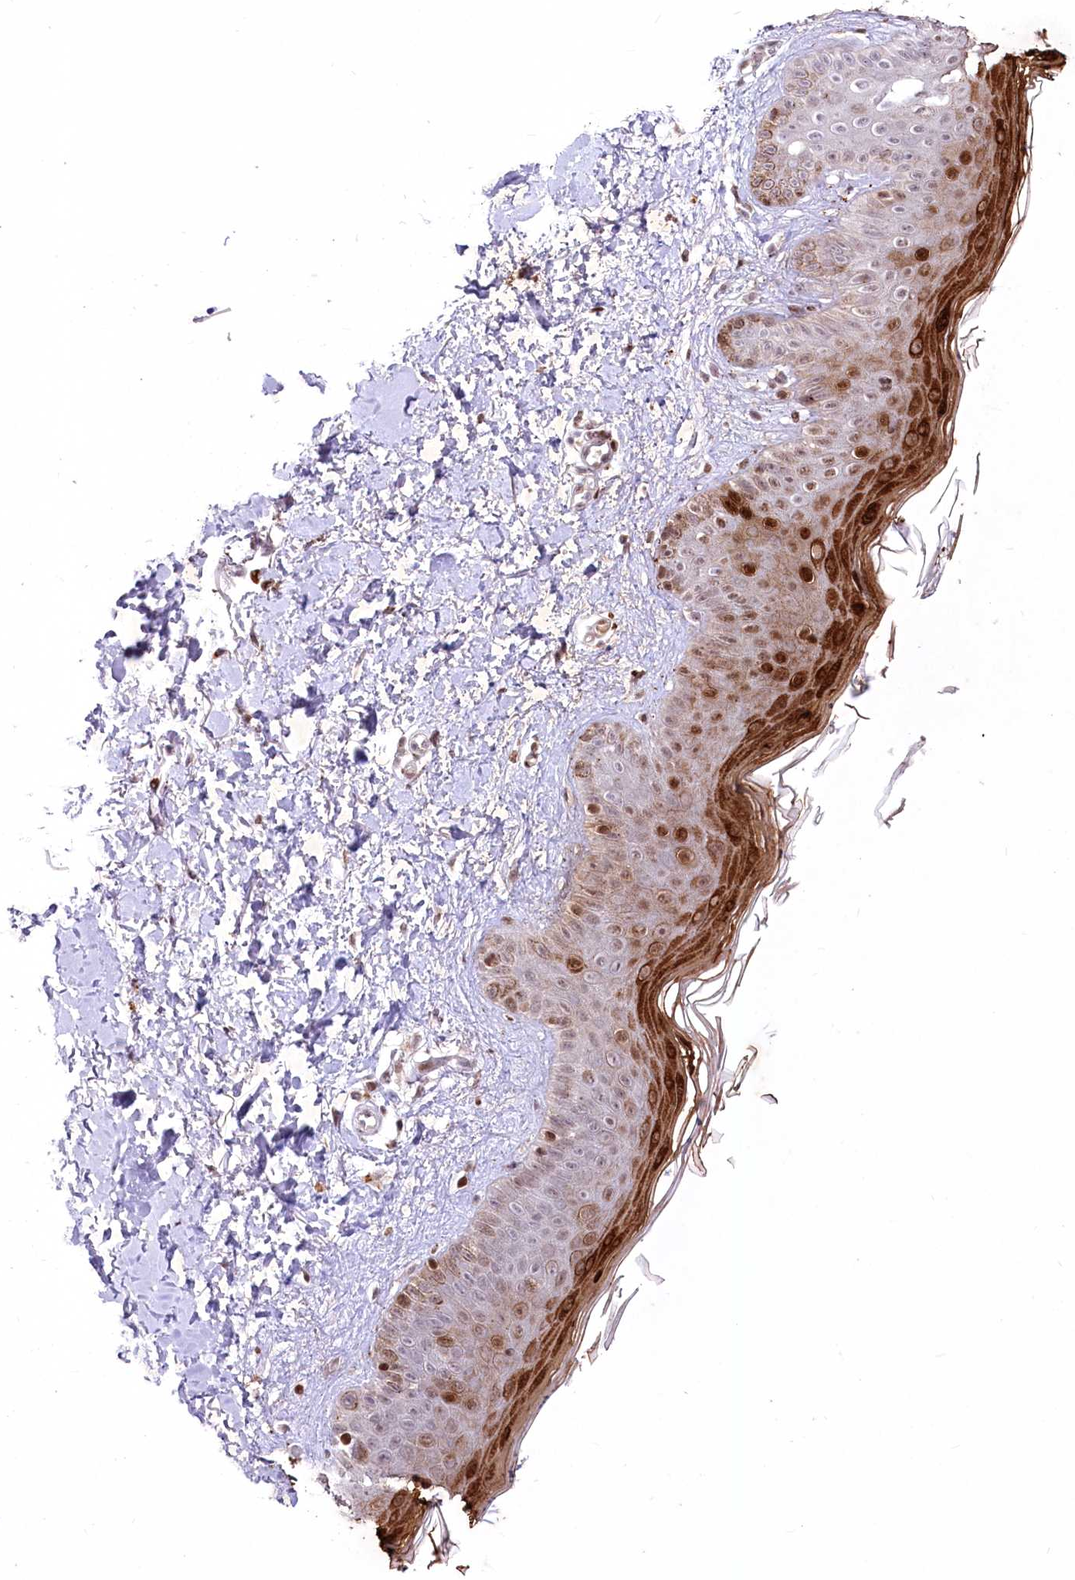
{"staining": {"intensity": "weak", "quantity": ">75%", "location": "cytoplasmic/membranous,nuclear"}, "tissue": "skin", "cell_type": "Fibroblasts", "image_type": "normal", "snomed": [{"axis": "morphology", "description": "Normal tissue, NOS"}, {"axis": "topography", "description": "Skin"}], "caption": "IHC histopathology image of benign skin: human skin stained using immunohistochemistry reveals low levels of weak protein expression localized specifically in the cytoplasmic/membranous,nuclear of fibroblasts, appearing as a cytoplasmic/membranous,nuclear brown color.", "gene": "ZFYVE27", "patient": {"sex": "male", "age": 52}}